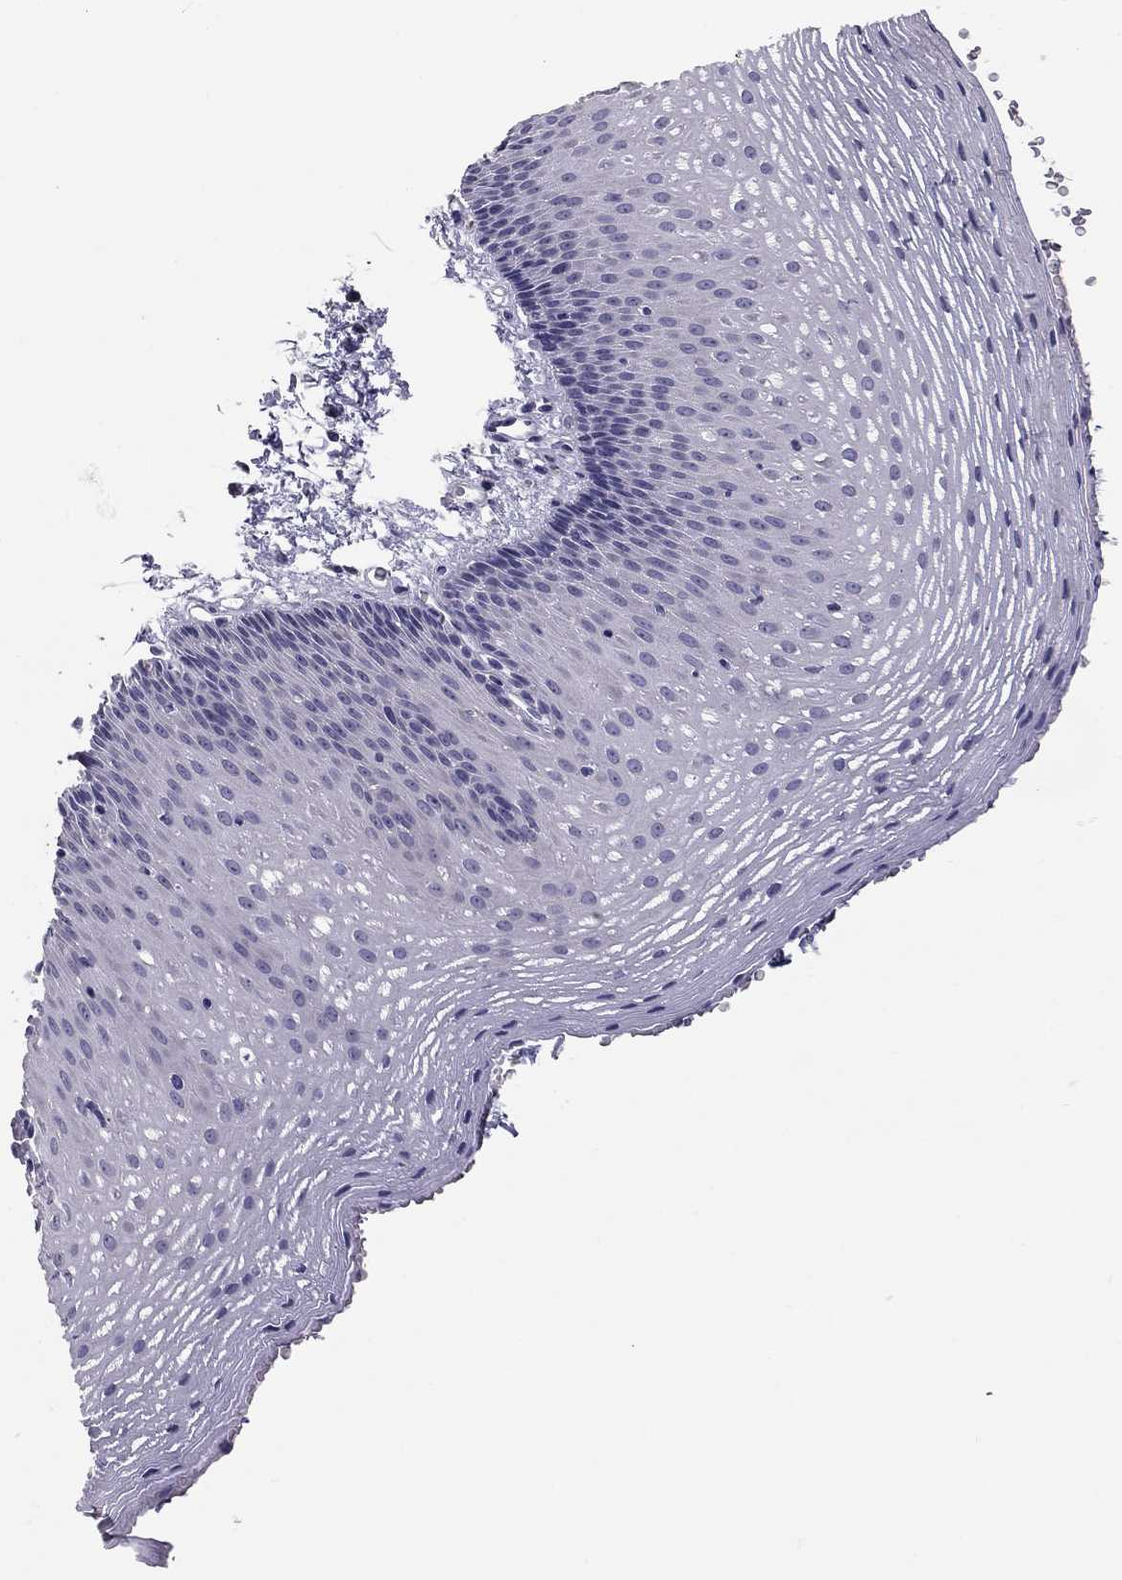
{"staining": {"intensity": "negative", "quantity": "none", "location": "none"}, "tissue": "esophagus", "cell_type": "Squamous epithelial cells", "image_type": "normal", "snomed": [{"axis": "morphology", "description": "Normal tissue, NOS"}, {"axis": "topography", "description": "Esophagus"}], "caption": "High power microscopy image of an IHC photomicrograph of unremarkable esophagus, revealing no significant expression in squamous epithelial cells.", "gene": "SCARB1", "patient": {"sex": "male", "age": 76}}